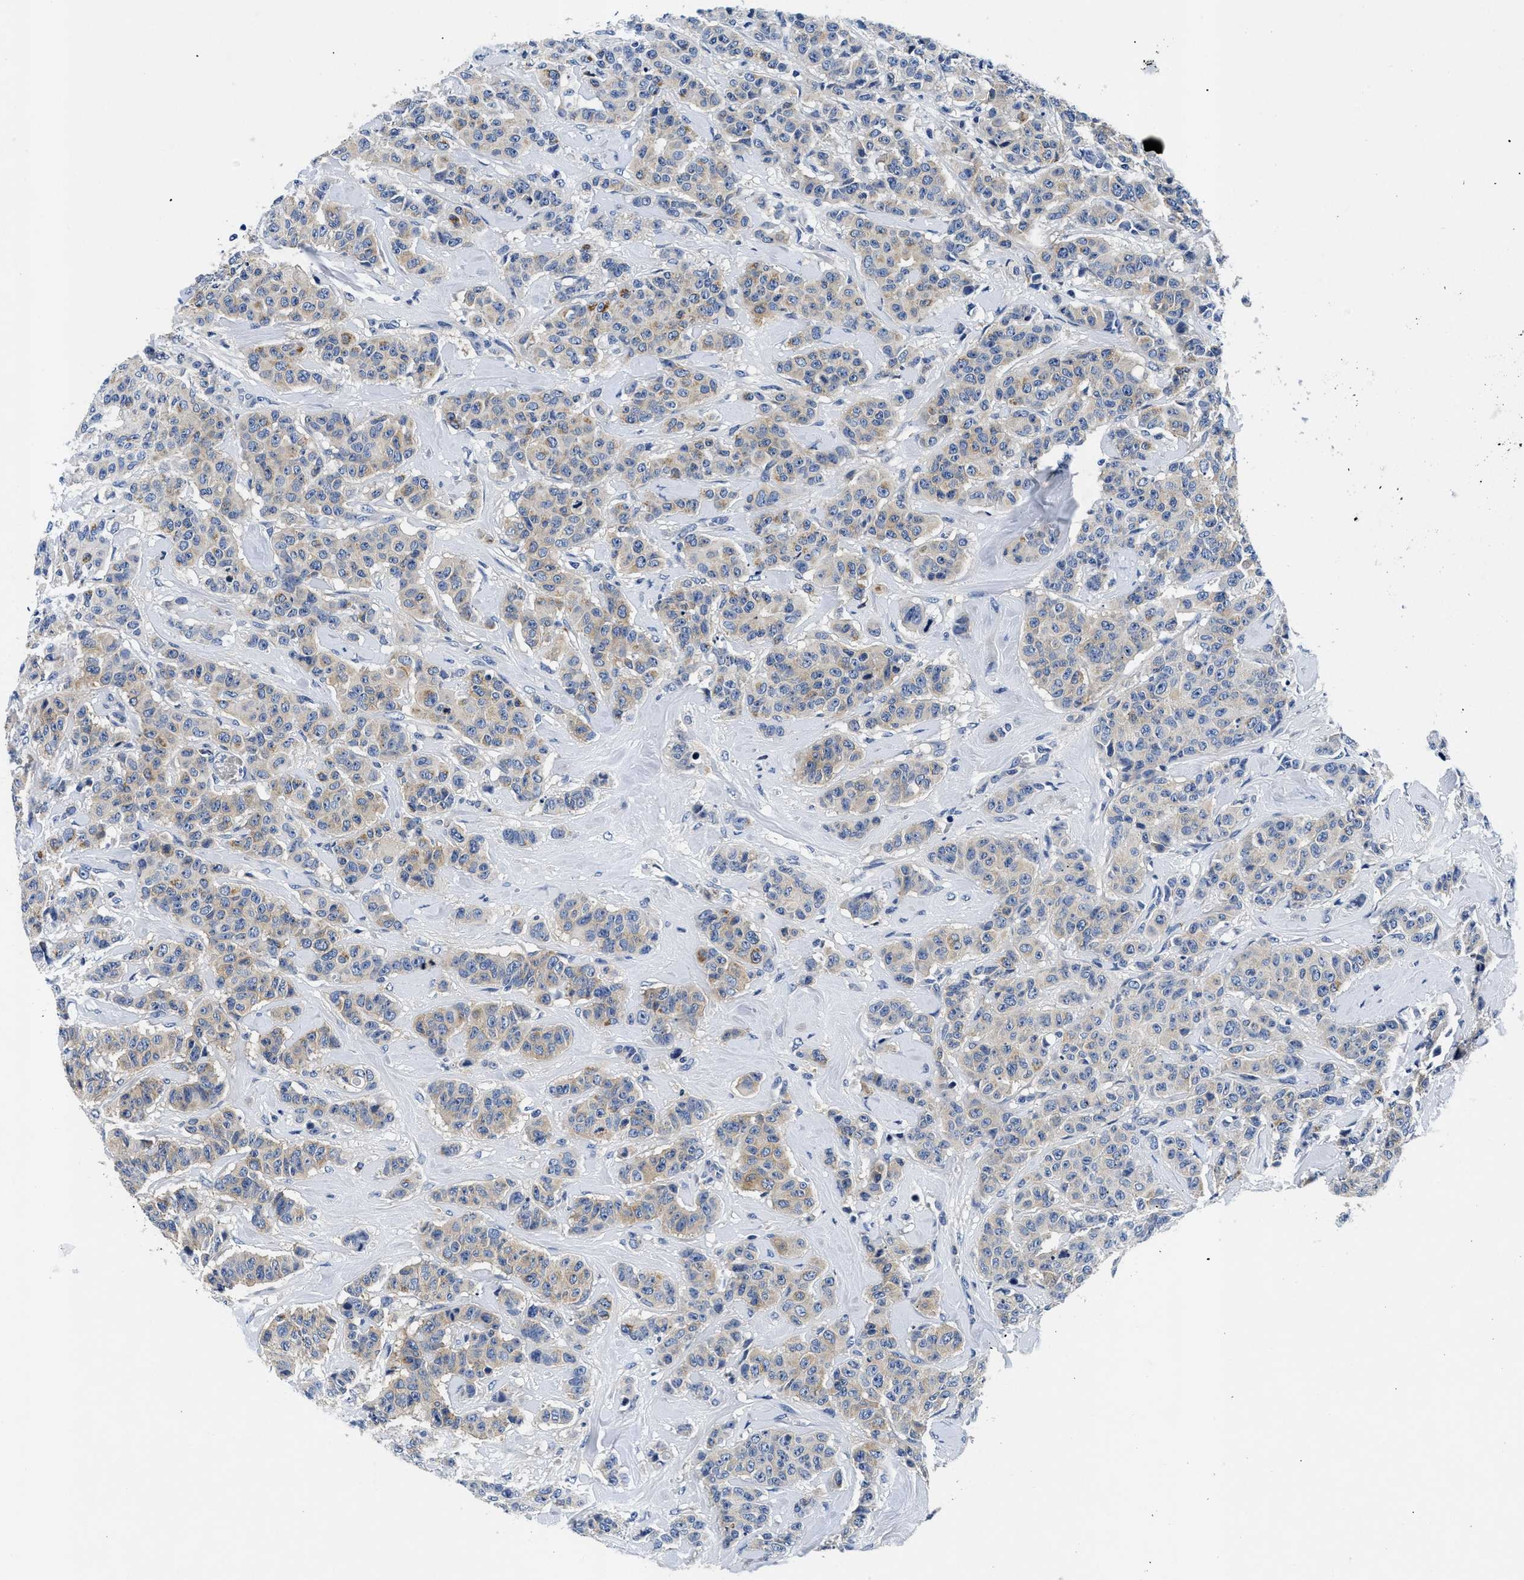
{"staining": {"intensity": "weak", "quantity": ">75%", "location": "cytoplasmic/membranous"}, "tissue": "breast cancer", "cell_type": "Tumor cells", "image_type": "cancer", "snomed": [{"axis": "morphology", "description": "Normal tissue, NOS"}, {"axis": "morphology", "description": "Duct carcinoma"}, {"axis": "topography", "description": "Breast"}], "caption": "Human infiltrating ductal carcinoma (breast) stained for a protein (brown) exhibits weak cytoplasmic/membranous positive positivity in approximately >75% of tumor cells.", "gene": "MEA1", "patient": {"sex": "female", "age": 40}}